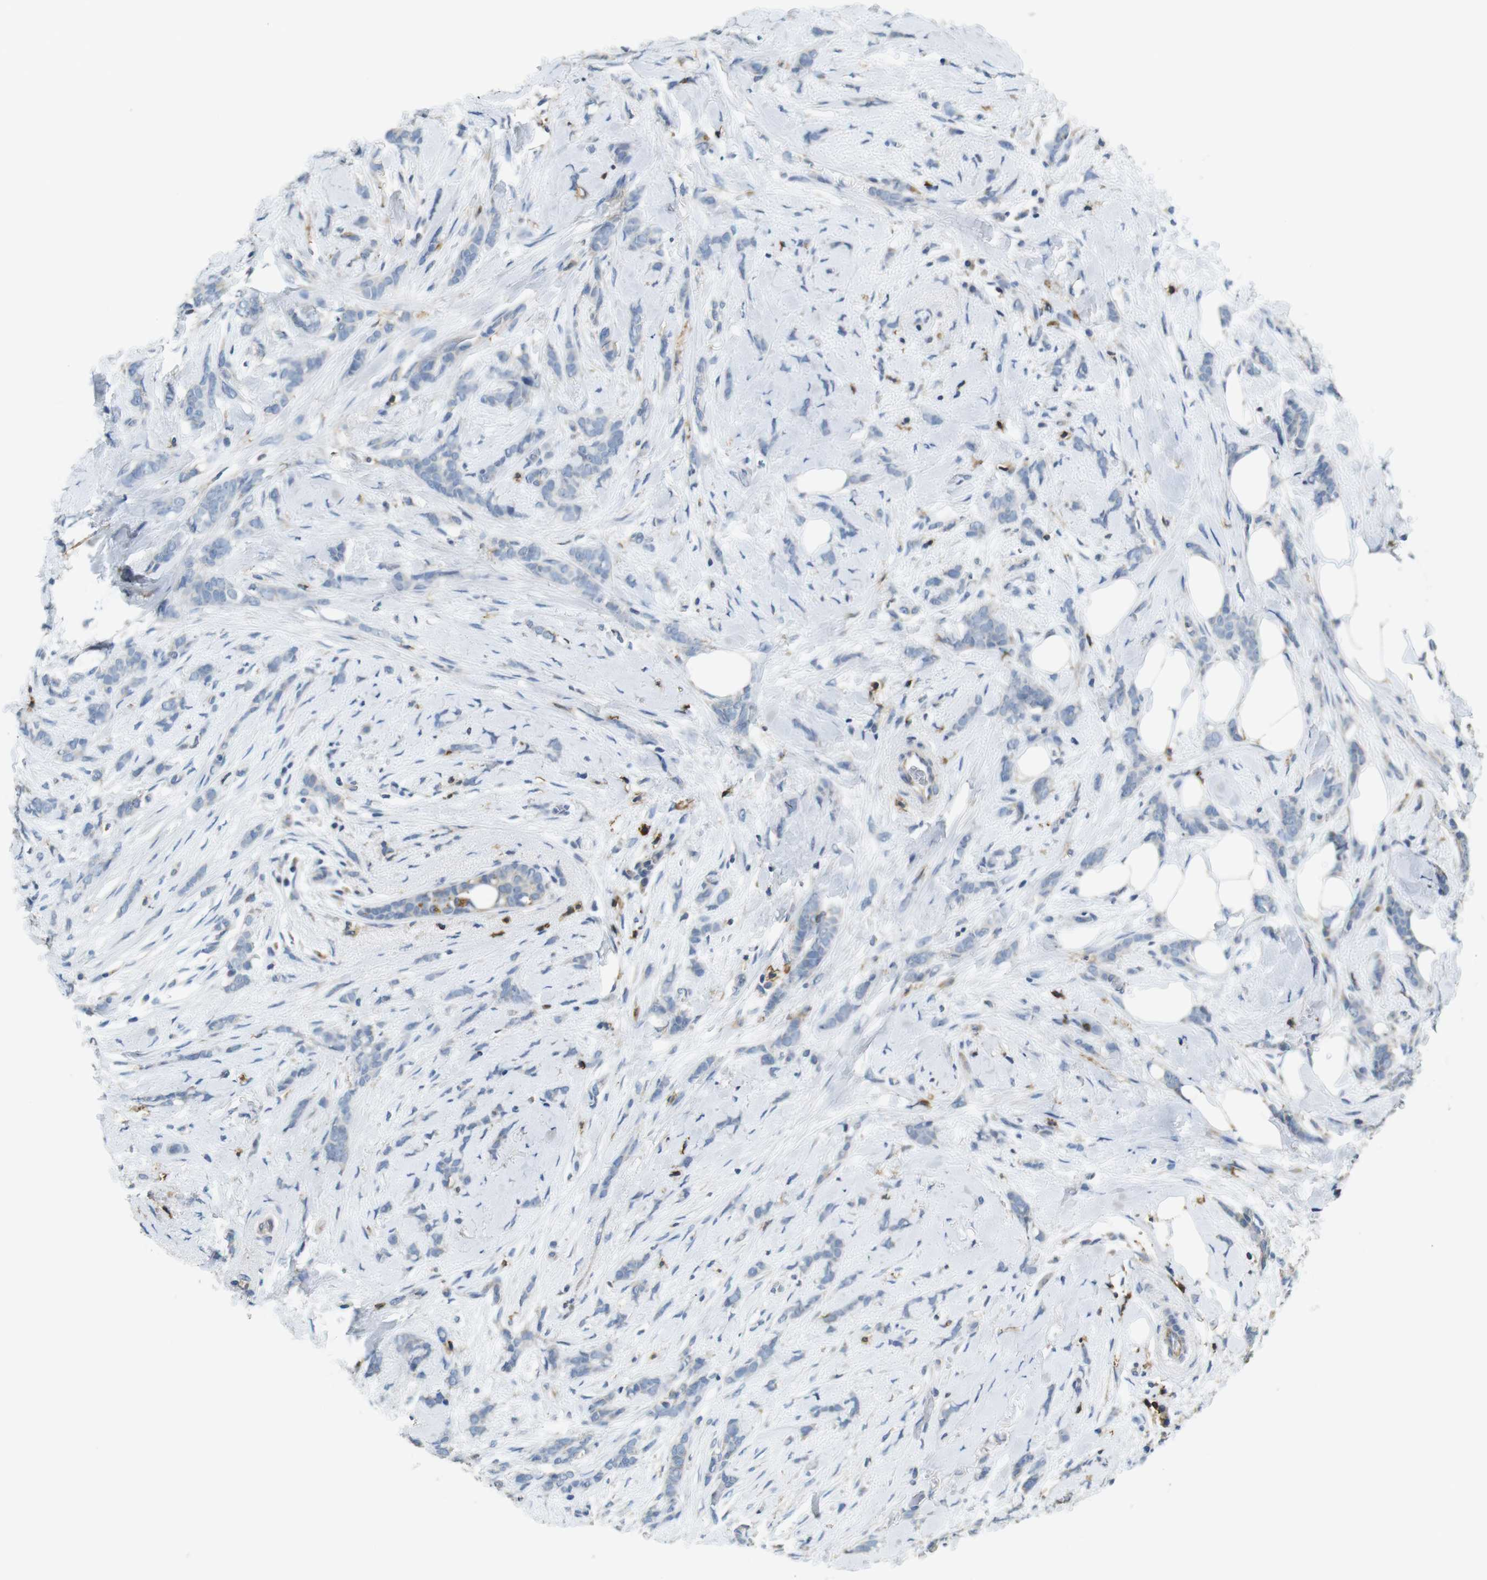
{"staining": {"intensity": "negative", "quantity": "none", "location": "none"}, "tissue": "breast cancer", "cell_type": "Tumor cells", "image_type": "cancer", "snomed": [{"axis": "morphology", "description": "Lobular carcinoma, in situ"}, {"axis": "morphology", "description": "Lobular carcinoma"}, {"axis": "topography", "description": "Breast"}], "caption": "Immunohistochemical staining of human breast cancer (lobular carcinoma in situ) reveals no significant positivity in tumor cells.", "gene": "CD6", "patient": {"sex": "female", "age": 41}}